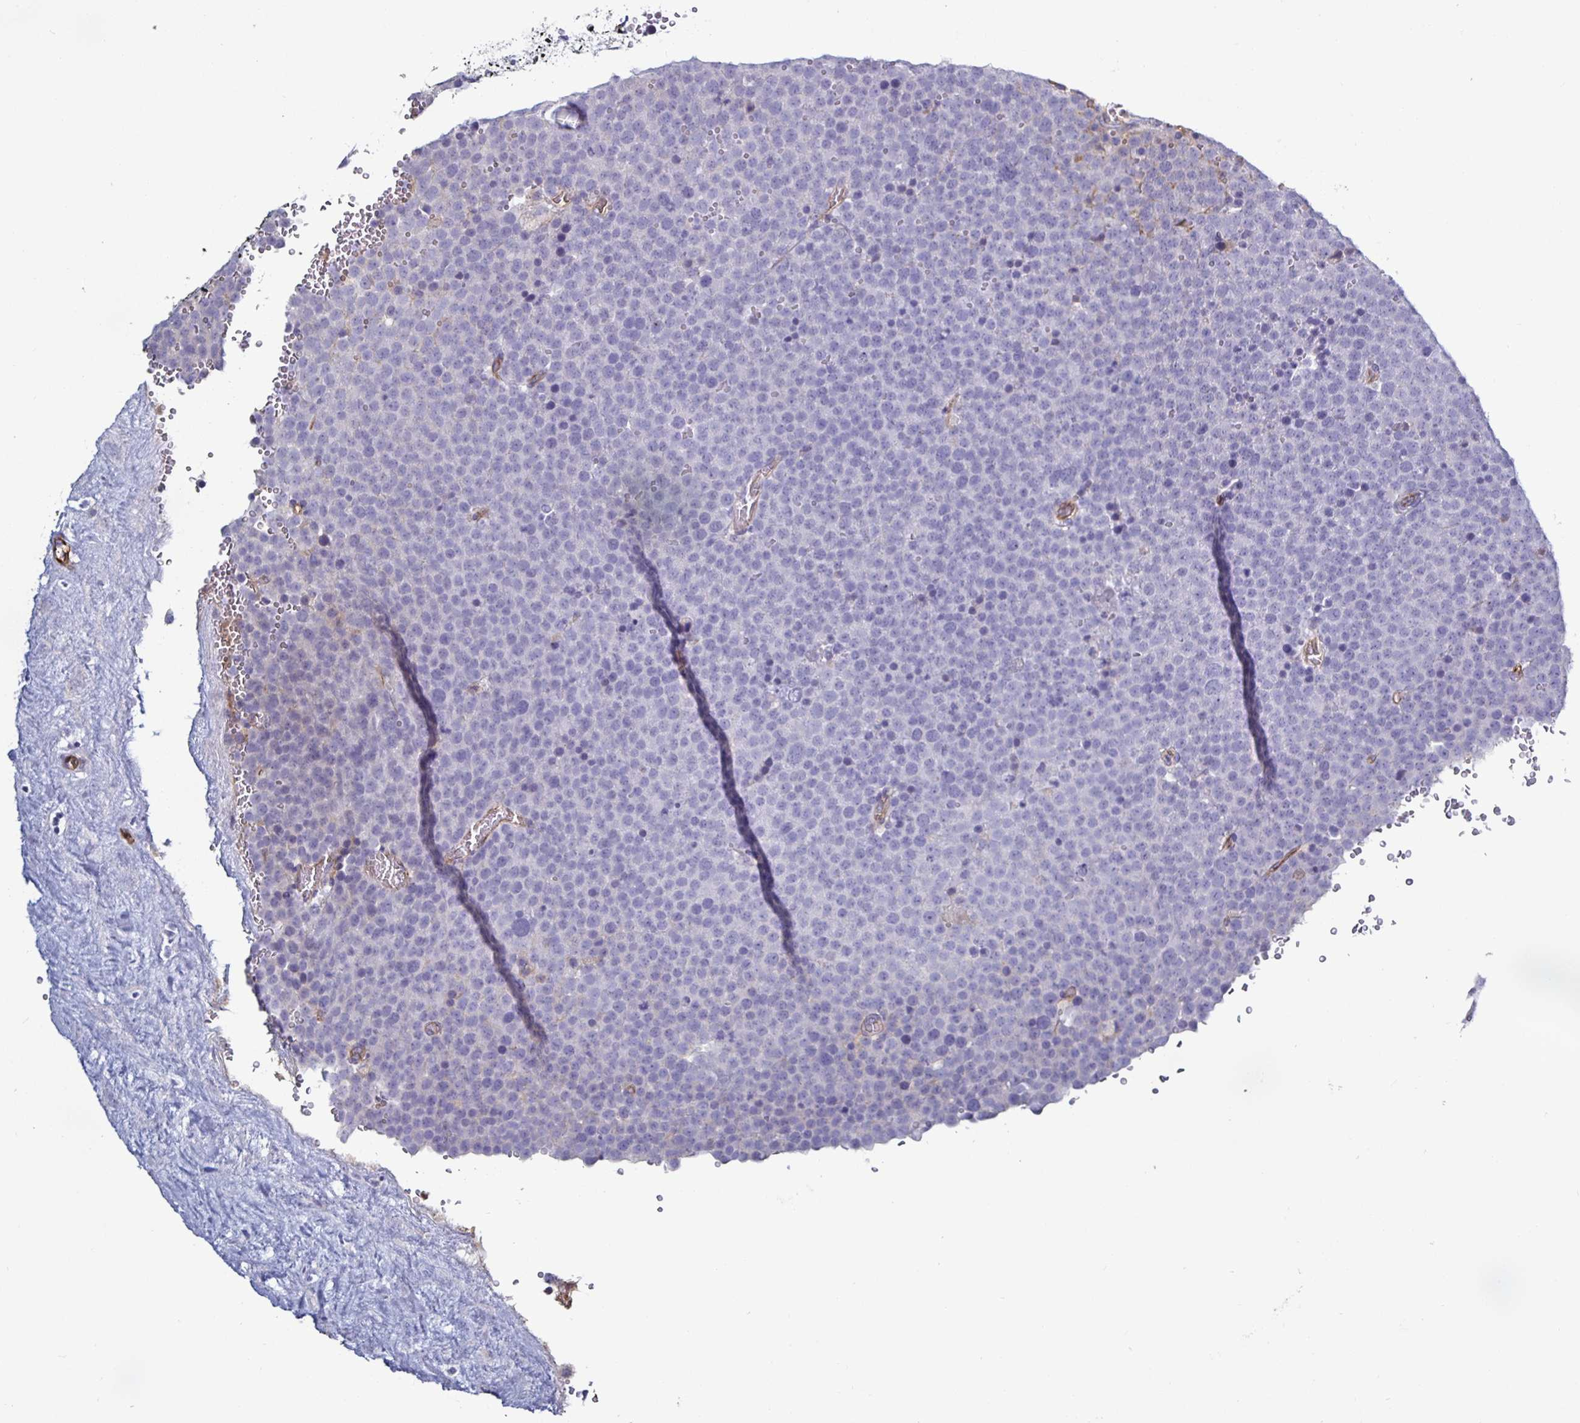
{"staining": {"intensity": "negative", "quantity": "none", "location": "none"}, "tissue": "testis cancer", "cell_type": "Tumor cells", "image_type": "cancer", "snomed": [{"axis": "morphology", "description": "Seminoma, NOS"}, {"axis": "topography", "description": "Testis"}], "caption": "There is no significant expression in tumor cells of testis seminoma.", "gene": "ACSBG2", "patient": {"sex": "male", "age": 71}}